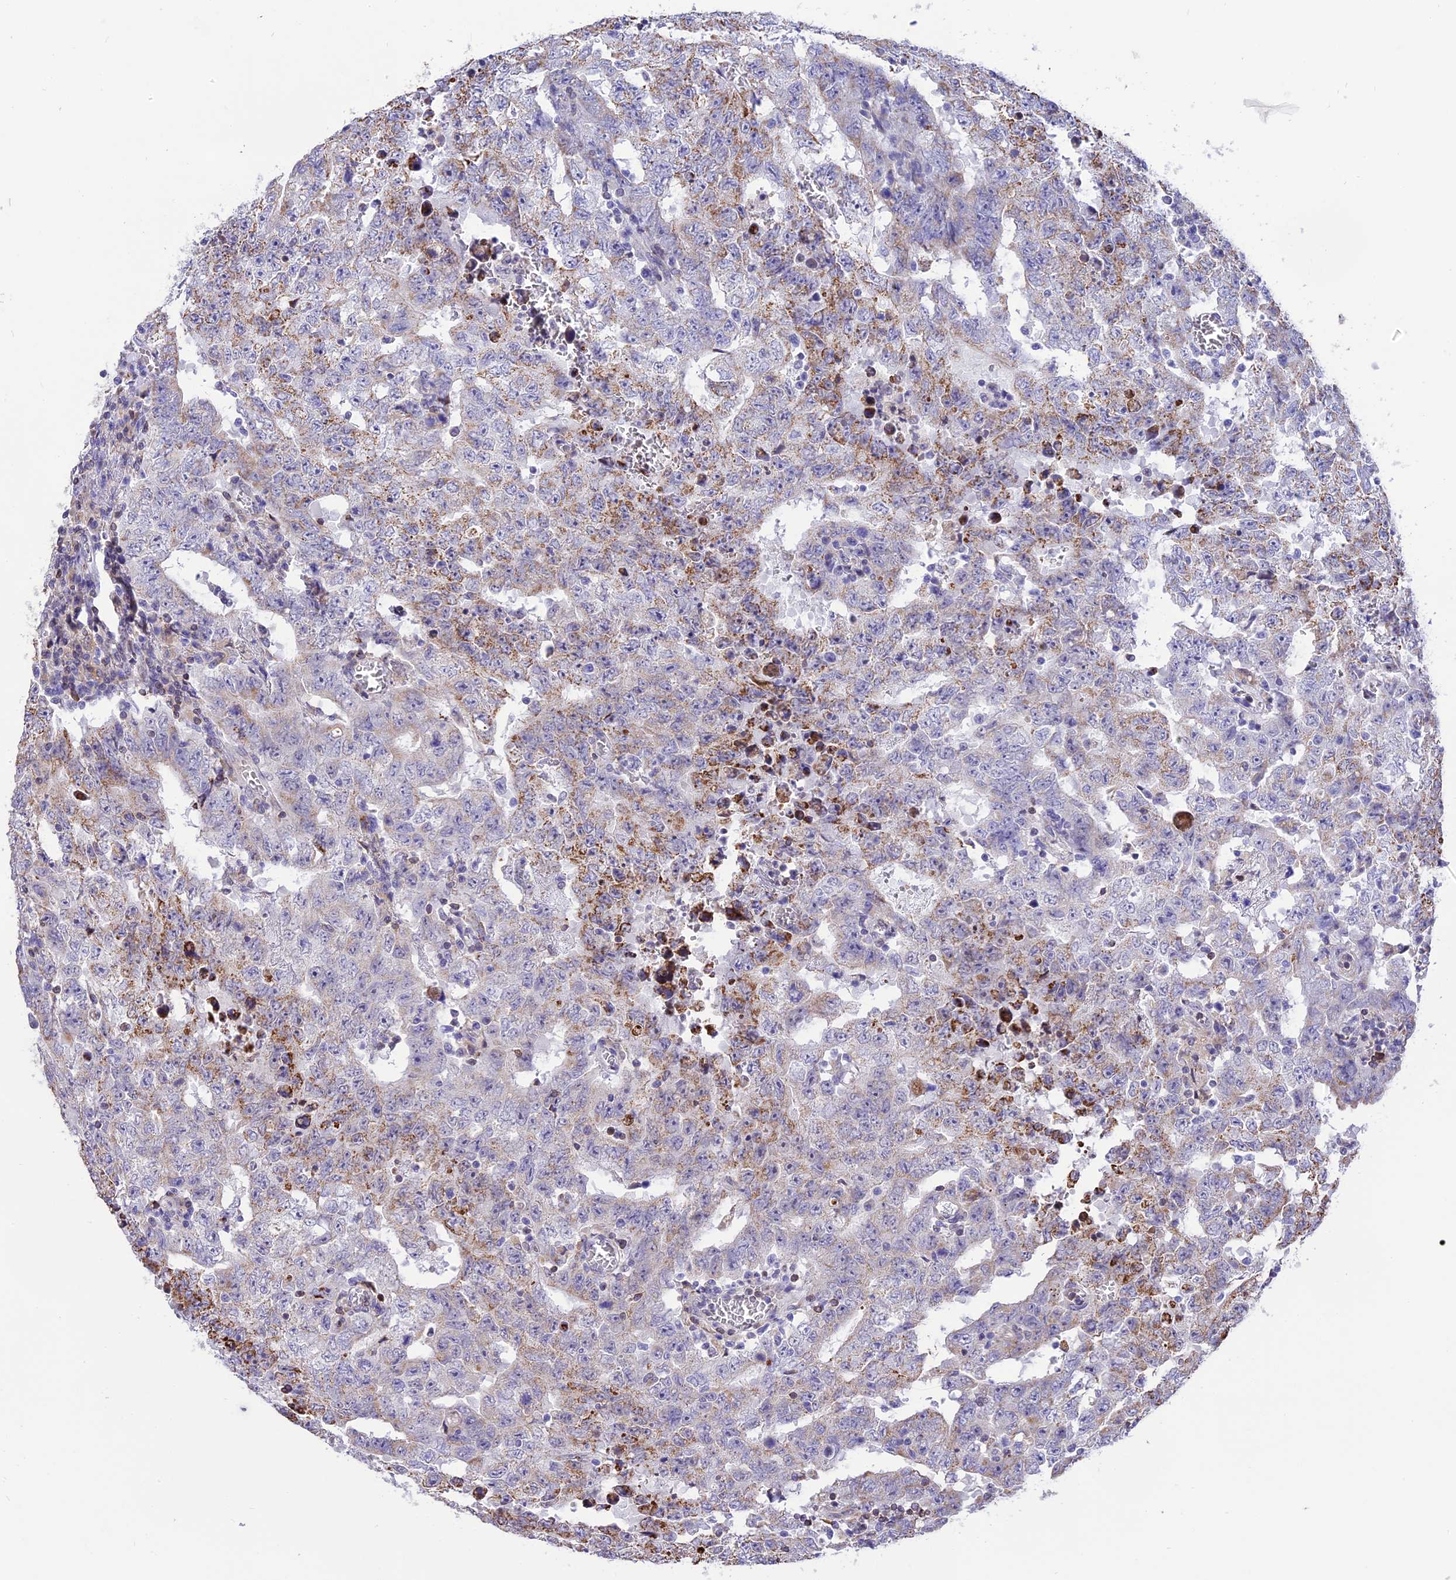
{"staining": {"intensity": "moderate", "quantity": "<25%", "location": "cytoplasmic/membranous"}, "tissue": "testis cancer", "cell_type": "Tumor cells", "image_type": "cancer", "snomed": [{"axis": "morphology", "description": "Carcinoma, Embryonal, NOS"}, {"axis": "topography", "description": "Testis"}], "caption": "Embryonal carcinoma (testis) stained for a protein (brown) demonstrates moderate cytoplasmic/membranous positive positivity in about <25% of tumor cells.", "gene": "DOC2B", "patient": {"sex": "male", "age": 26}}